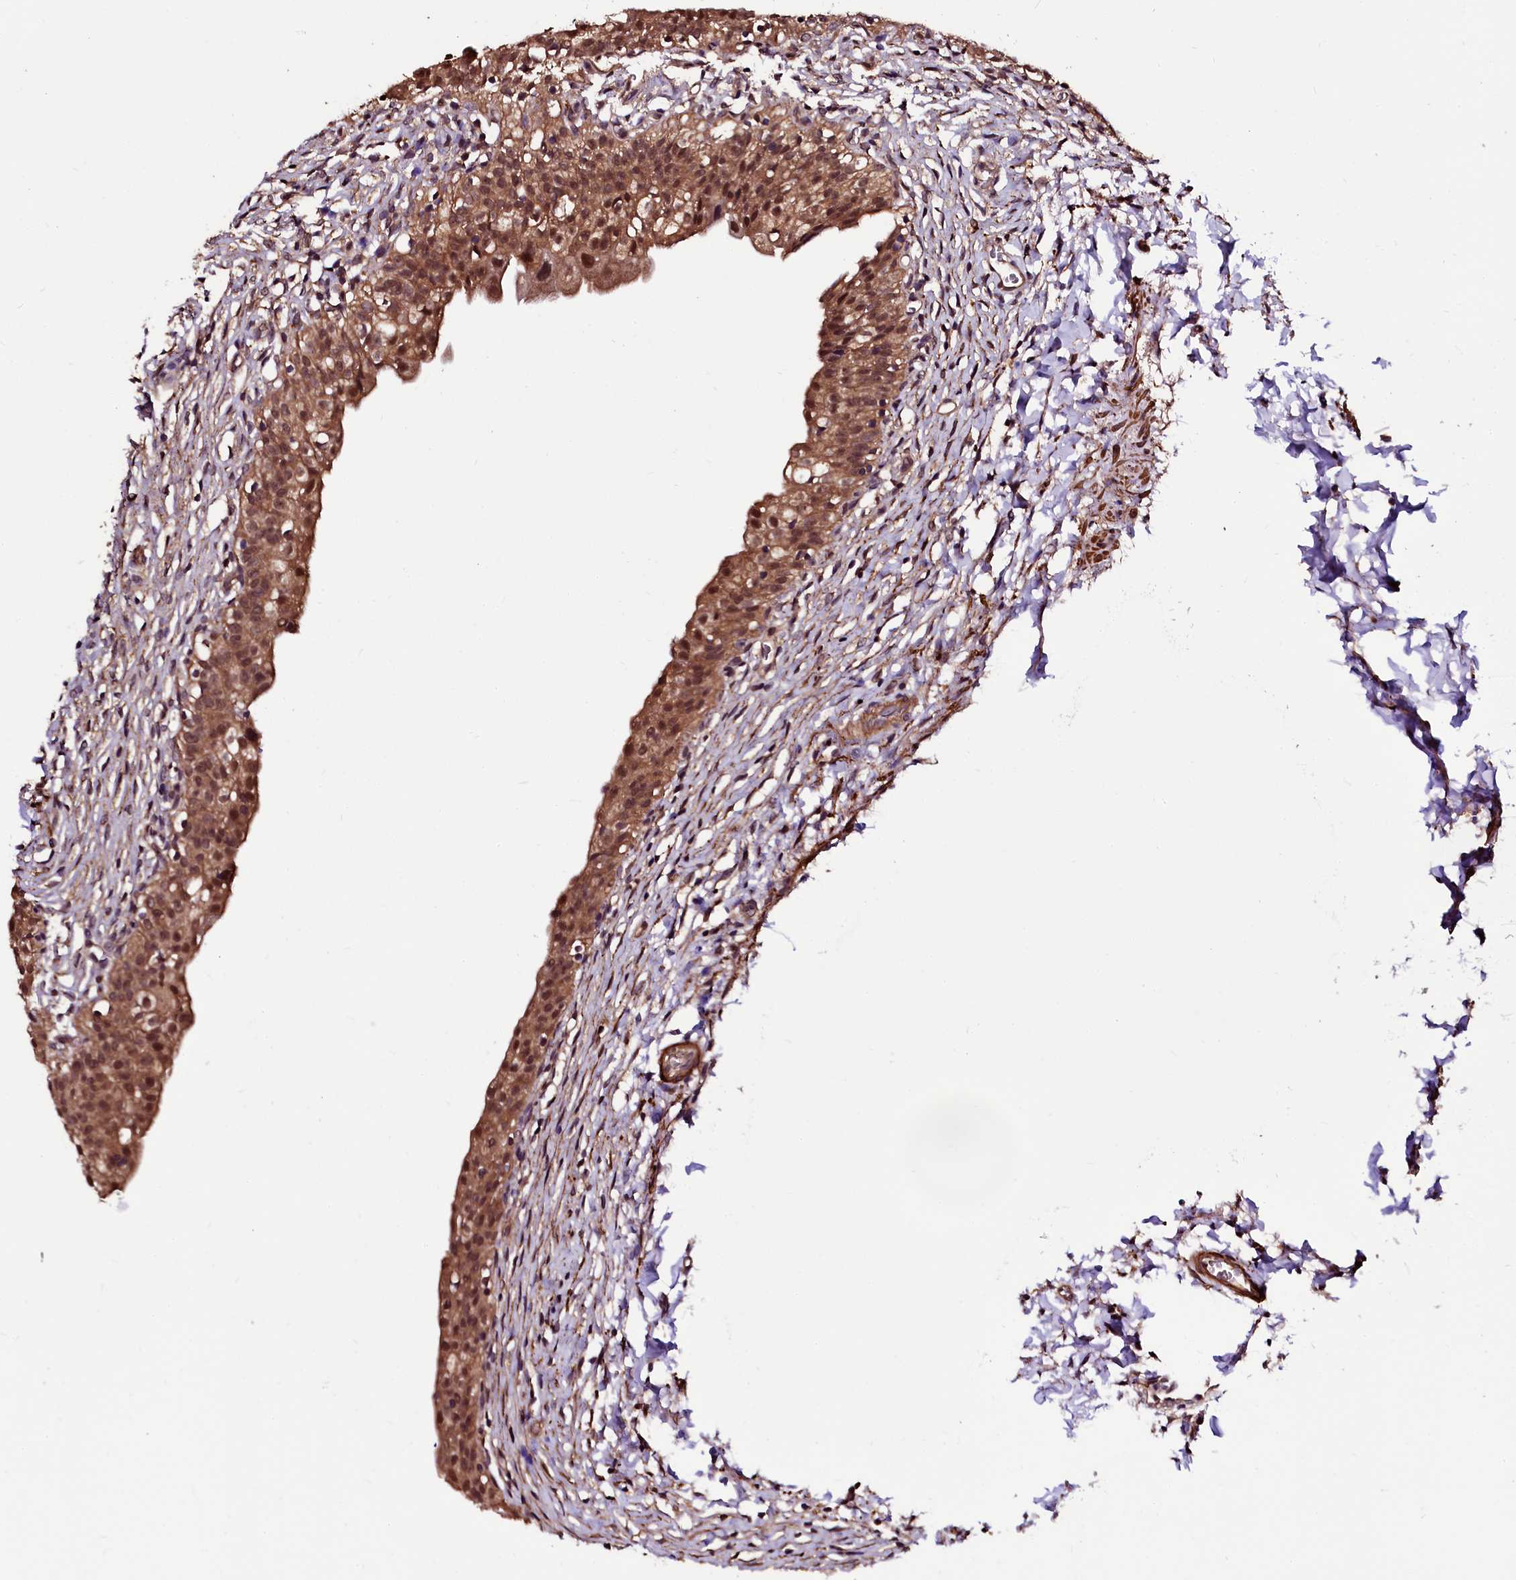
{"staining": {"intensity": "moderate", "quantity": ">75%", "location": "cytoplasmic/membranous,nuclear"}, "tissue": "urinary bladder", "cell_type": "Urothelial cells", "image_type": "normal", "snomed": [{"axis": "morphology", "description": "Normal tissue, NOS"}, {"axis": "topography", "description": "Urinary bladder"}], "caption": "Benign urinary bladder reveals moderate cytoplasmic/membranous,nuclear expression in approximately >75% of urothelial cells, visualized by immunohistochemistry.", "gene": "N4BP1", "patient": {"sex": "male", "age": 55}}